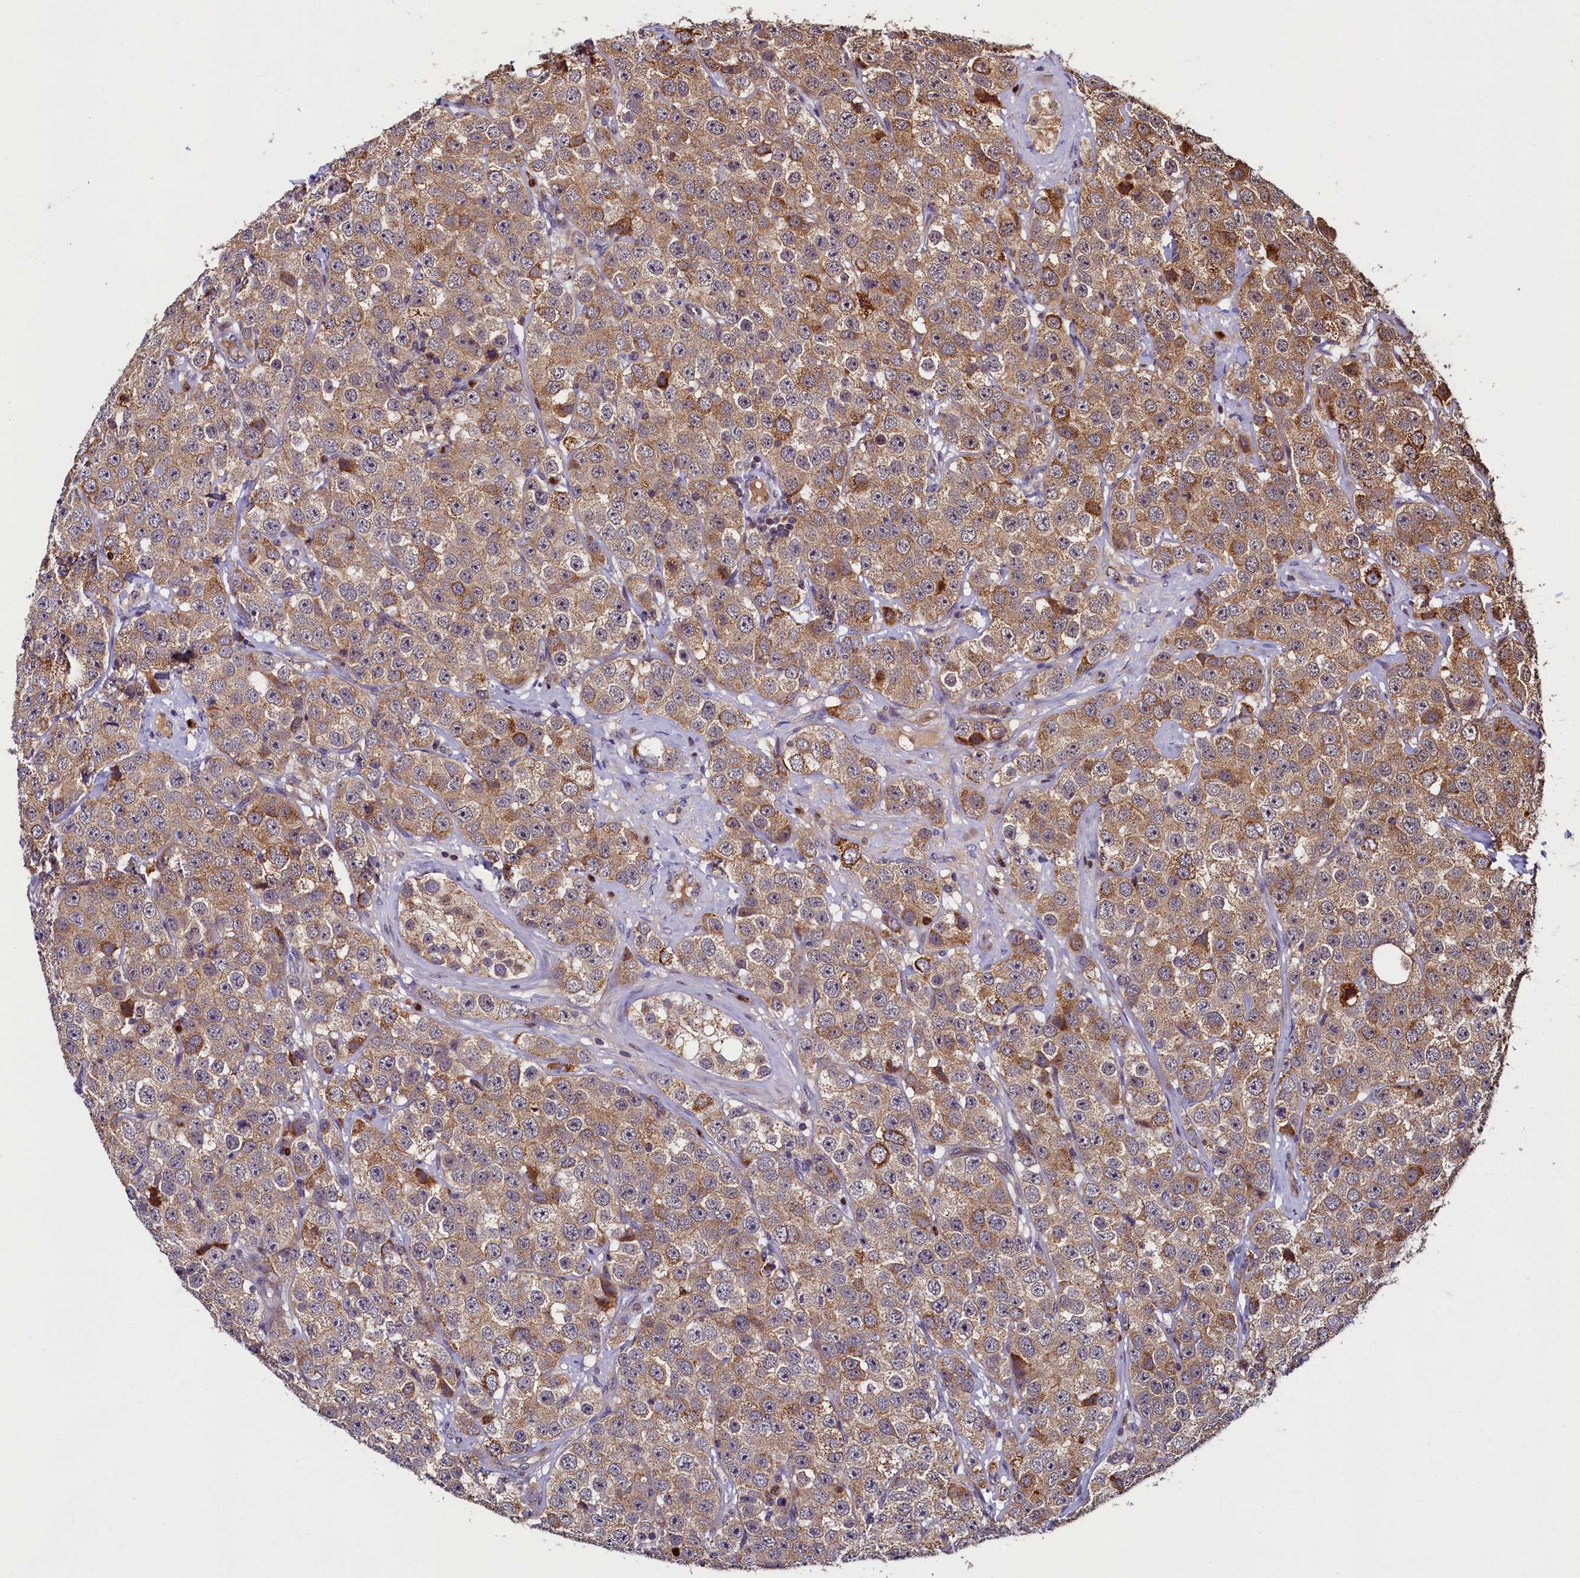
{"staining": {"intensity": "moderate", "quantity": ">75%", "location": "cytoplasmic/membranous"}, "tissue": "testis cancer", "cell_type": "Tumor cells", "image_type": "cancer", "snomed": [{"axis": "morphology", "description": "Seminoma, NOS"}, {"axis": "topography", "description": "Testis"}], "caption": "Seminoma (testis) stained for a protein (brown) shows moderate cytoplasmic/membranous positive expression in about >75% of tumor cells.", "gene": "NCKAP5L", "patient": {"sex": "male", "age": 28}}